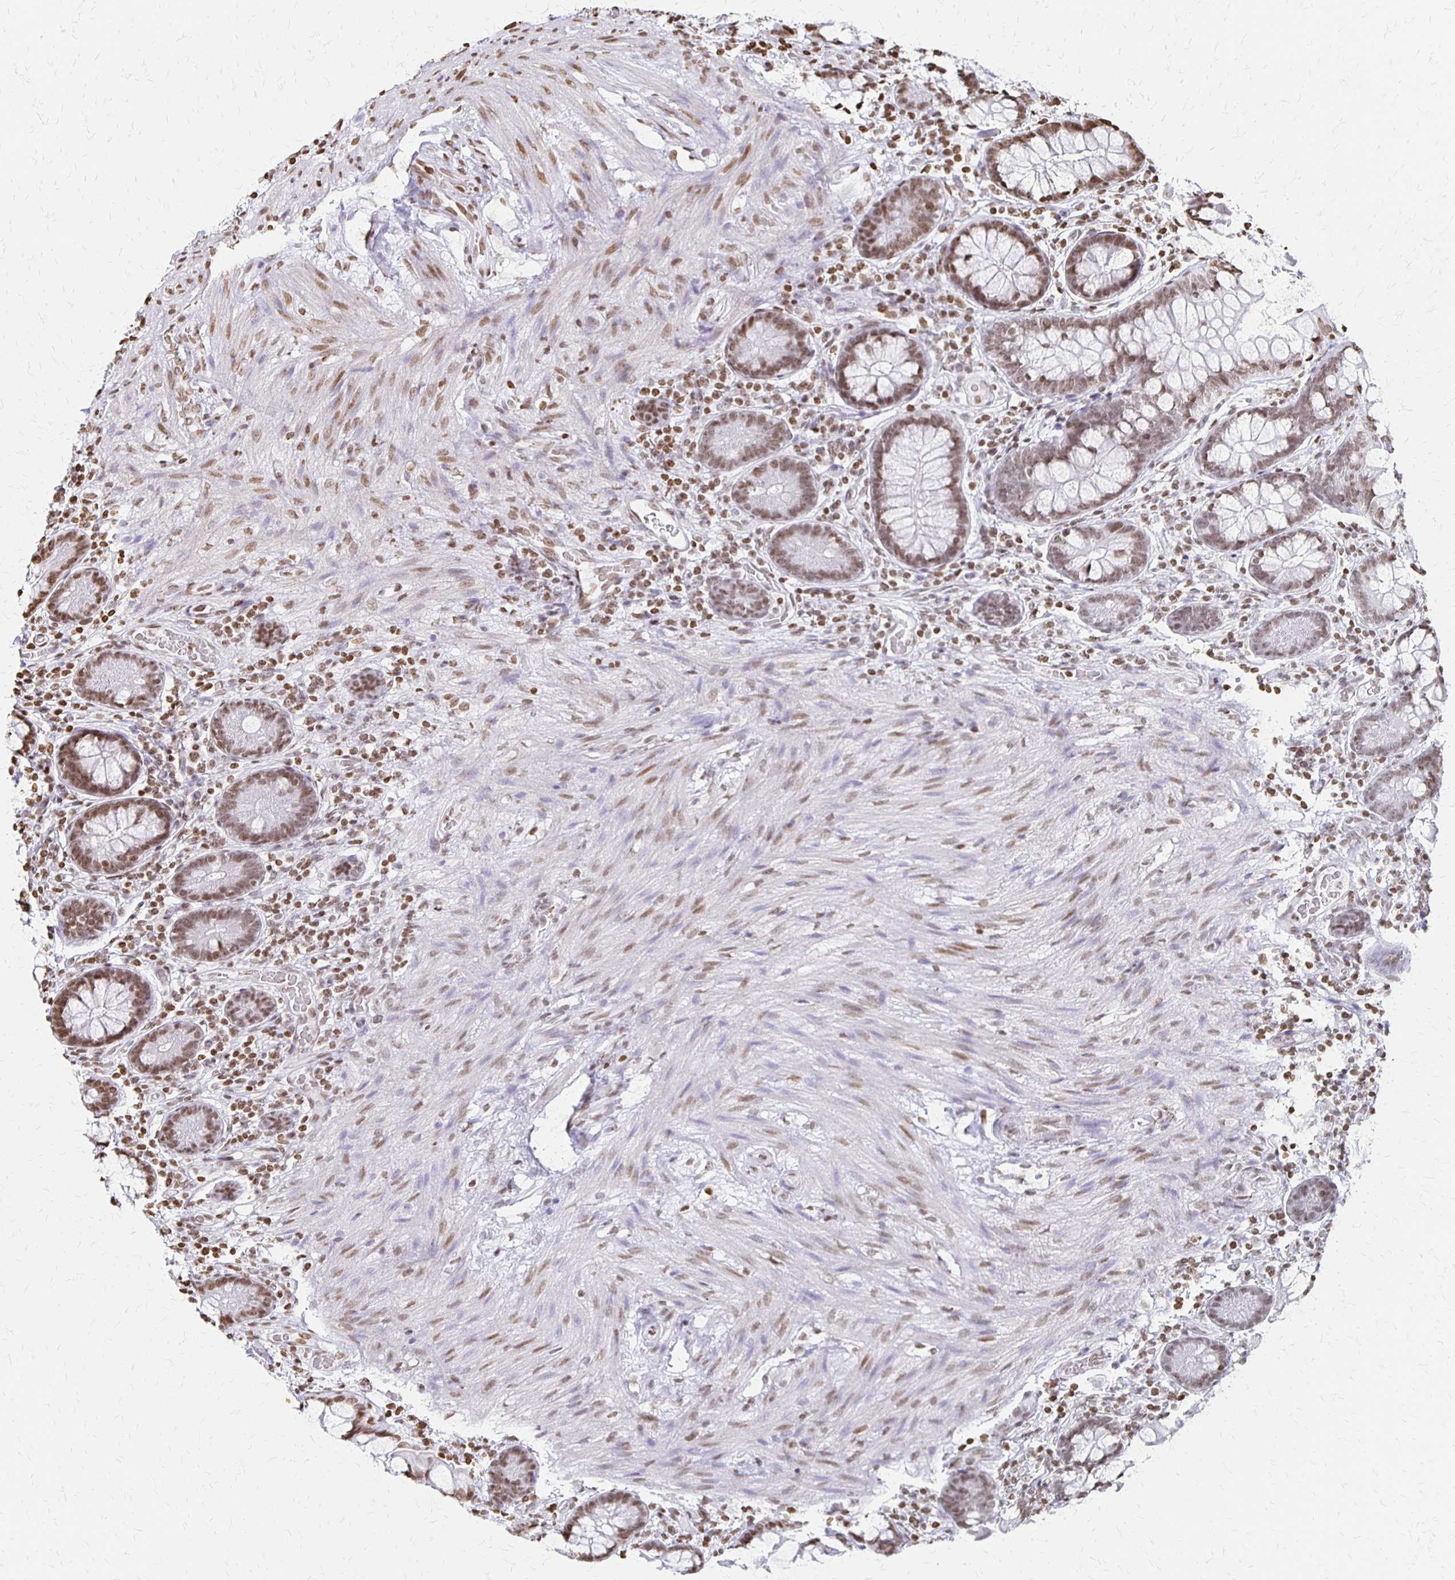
{"staining": {"intensity": "moderate", "quantity": ">75%", "location": "nuclear"}, "tissue": "small intestine", "cell_type": "Glandular cells", "image_type": "normal", "snomed": [{"axis": "morphology", "description": "Normal tissue, NOS"}, {"axis": "topography", "description": "Small intestine"}], "caption": "Protein expression analysis of unremarkable small intestine exhibits moderate nuclear expression in approximately >75% of glandular cells.", "gene": "ZNF280C", "patient": {"sex": "male", "age": 70}}